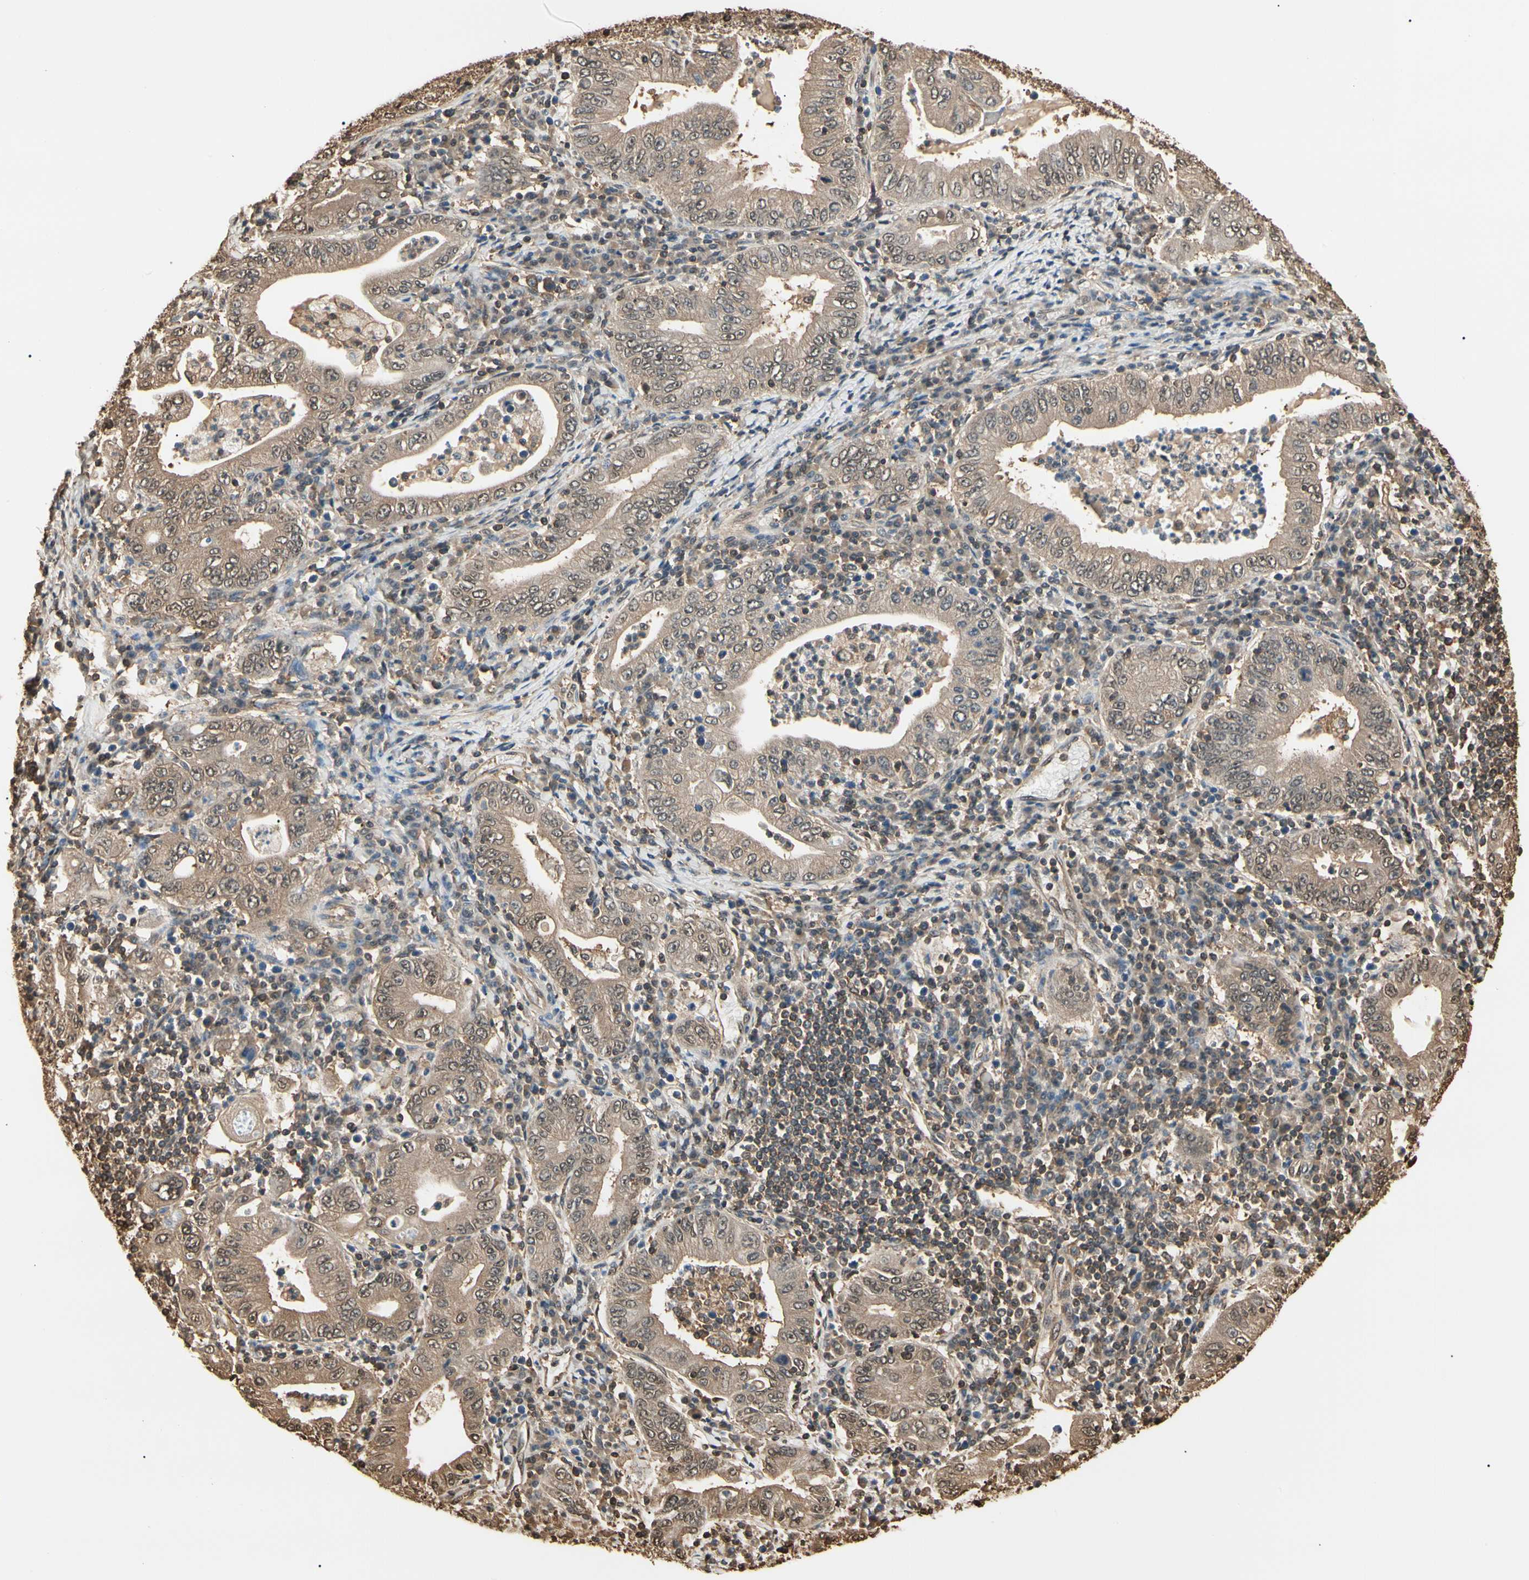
{"staining": {"intensity": "weak", "quantity": ">75%", "location": "cytoplasmic/membranous"}, "tissue": "stomach cancer", "cell_type": "Tumor cells", "image_type": "cancer", "snomed": [{"axis": "morphology", "description": "Normal tissue, NOS"}, {"axis": "morphology", "description": "Adenocarcinoma, NOS"}, {"axis": "topography", "description": "Esophagus"}, {"axis": "topography", "description": "Stomach, upper"}, {"axis": "topography", "description": "Peripheral nerve tissue"}], "caption": "A low amount of weak cytoplasmic/membranous positivity is seen in approximately >75% of tumor cells in stomach cancer tissue.", "gene": "YWHAE", "patient": {"sex": "male", "age": 62}}